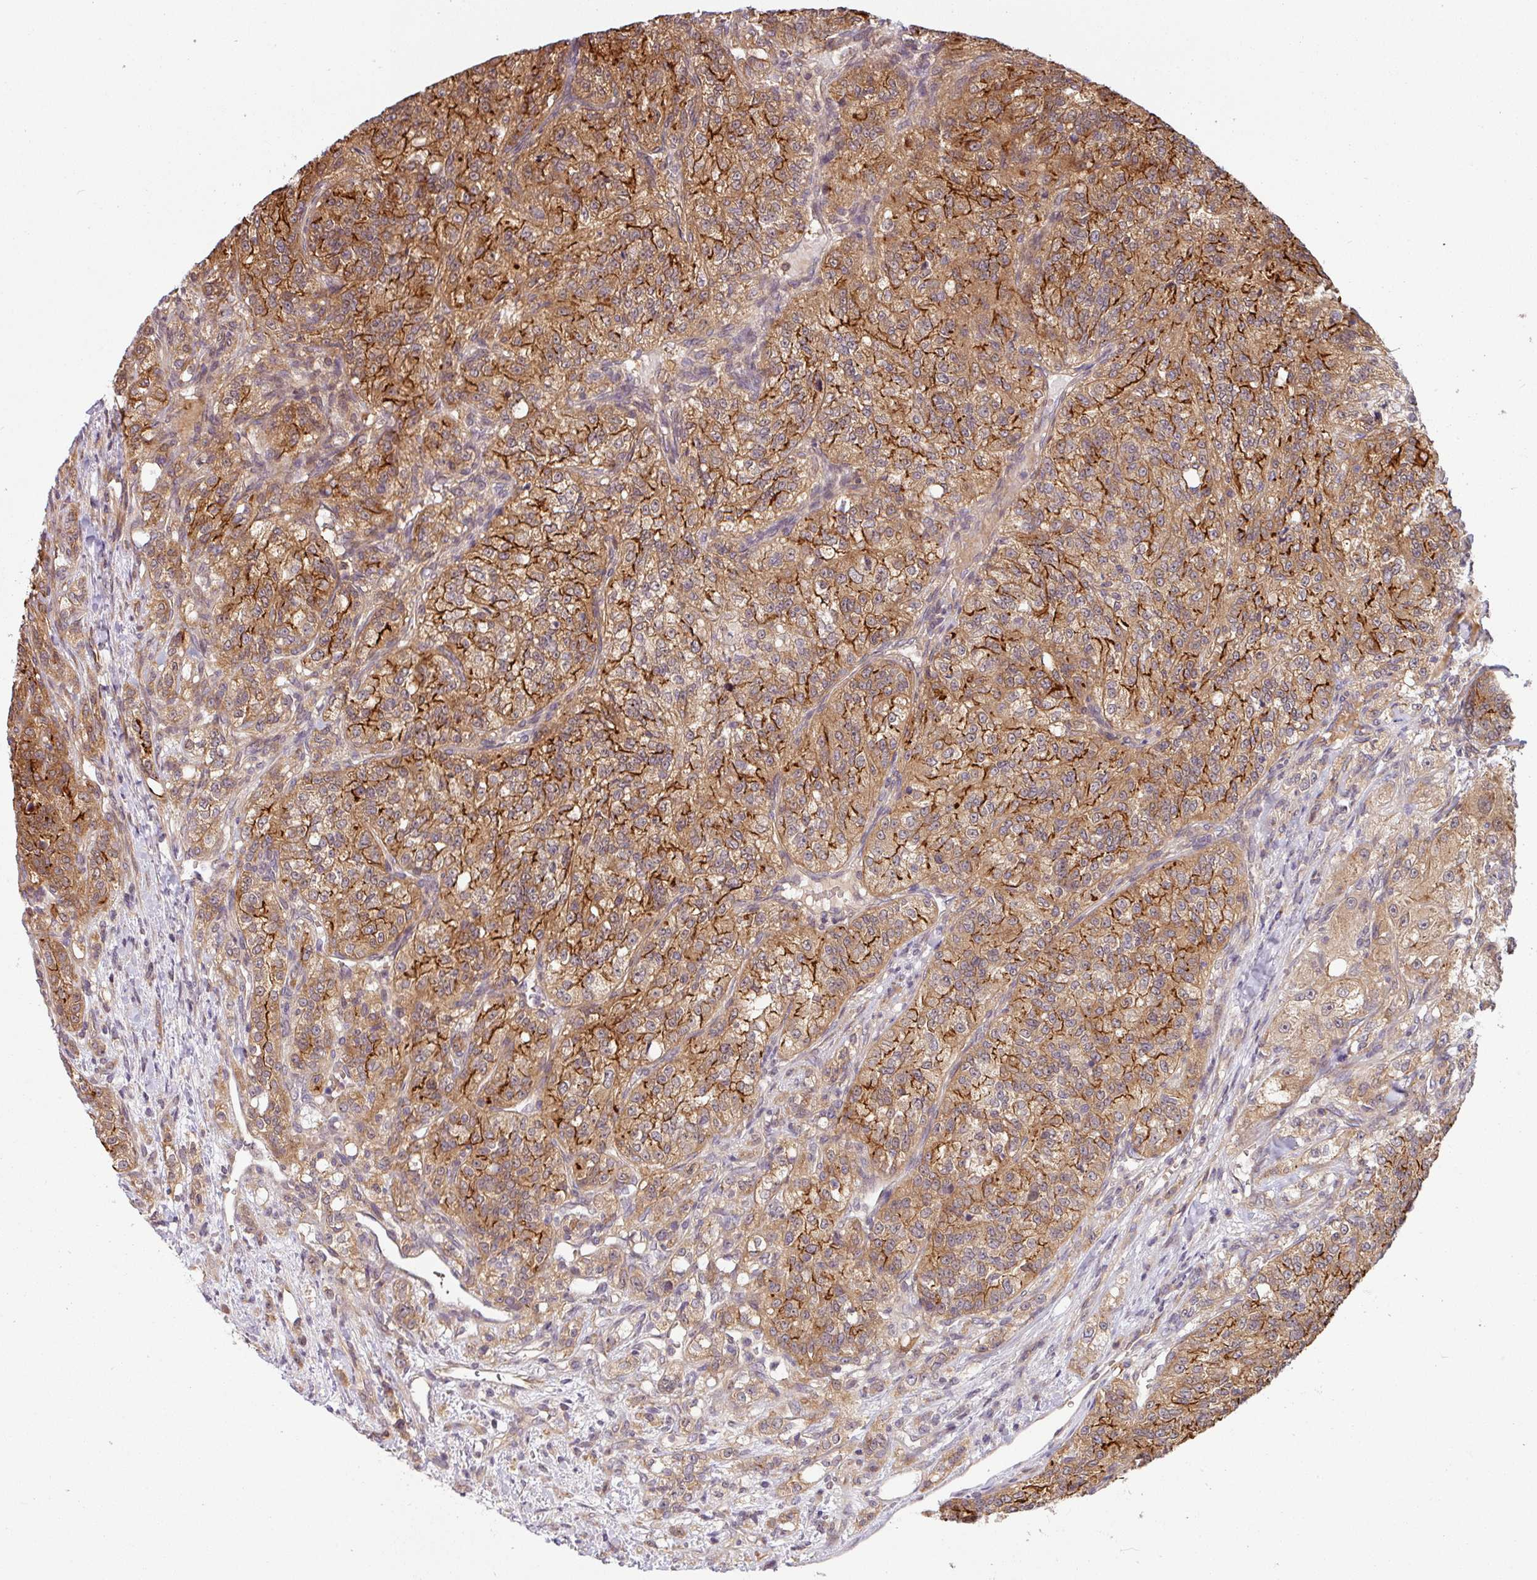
{"staining": {"intensity": "moderate", "quantity": ">75%", "location": "cytoplasmic/membranous"}, "tissue": "renal cancer", "cell_type": "Tumor cells", "image_type": "cancer", "snomed": [{"axis": "morphology", "description": "Adenocarcinoma, NOS"}, {"axis": "topography", "description": "Kidney"}], "caption": "The micrograph demonstrates immunohistochemical staining of adenocarcinoma (renal). There is moderate cytoplasmic/membranous staining is appreciated in approximately >75% of tumor cells. The staining is performed using DAB (3,3'-diaminobenzidine) brown chromogen to label protein expression. The nuclei are counter-stained blue using hematoxylin.", "gene": "SHB", "patient": {"sex": "female", "age": 63}}